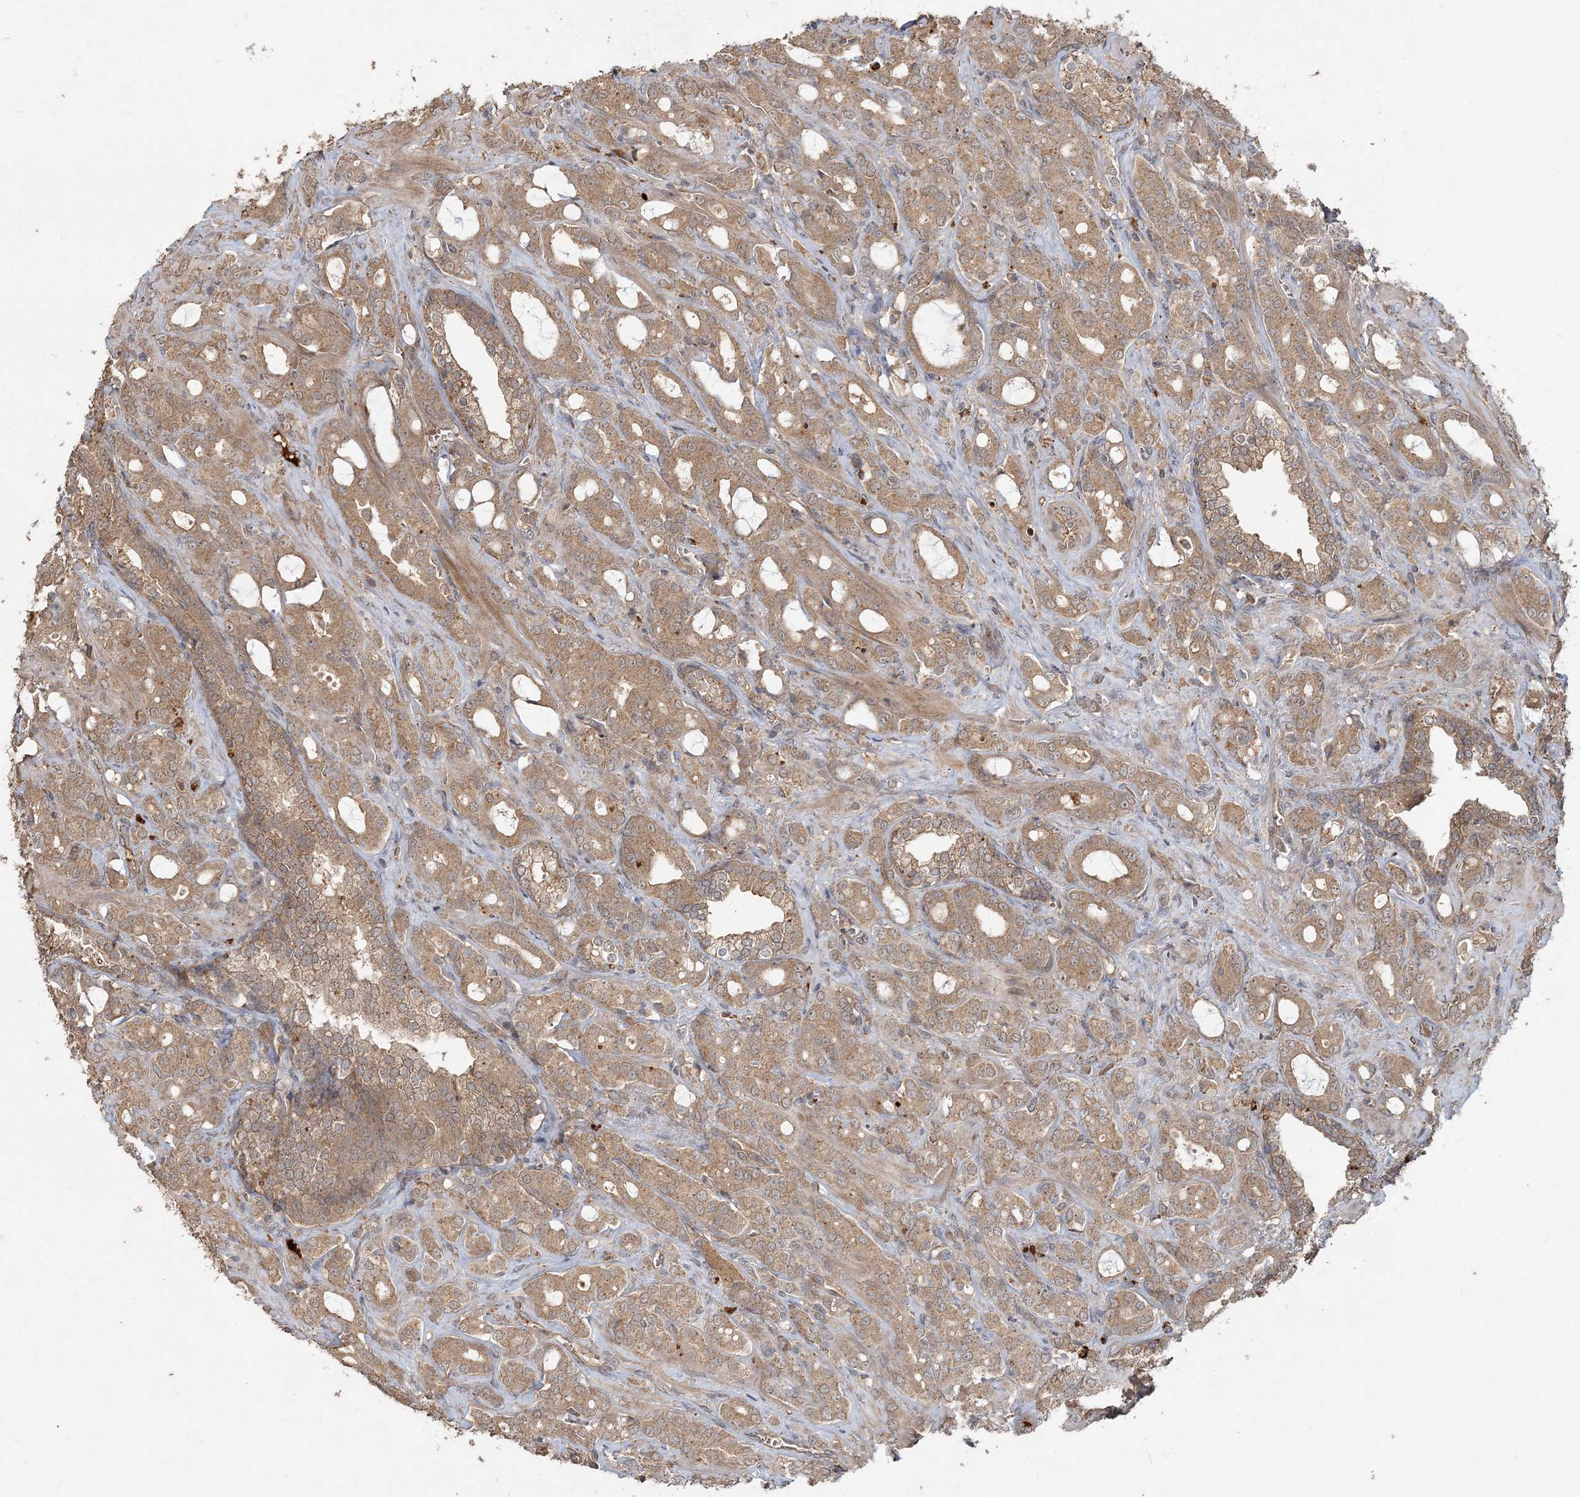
{"staining": {"intensity": "moderate", "quantity": ">75%", "location": "cytoplasmic/membranous"}, "tissue": "prostate cancer", "cell_type": "Tumor cells", "image_type": "cancer", "snomed": [{"axis": "morphology", "description": "Adenocarcinoma, High grade"}, {"axis": "topography", "description": "Prostate"}], "caption": "Immunohistochemistry (IHC) staining of adenocarcinoma (high-grade) (prostate), which demonstrates medium levels of moderate cytoplasmic/membranous expression in approximately >75% of tumor cells indicating moderate cytoplasmic/membranous protein staining. The staining was performed using DAB (3,3'-diaminobenzidine) (brown) for protein detection and nuclei were counterstained in hematoxylin (blue).", "gene": "SPRY1", "patient": {"sex": "male", "age": 72}}